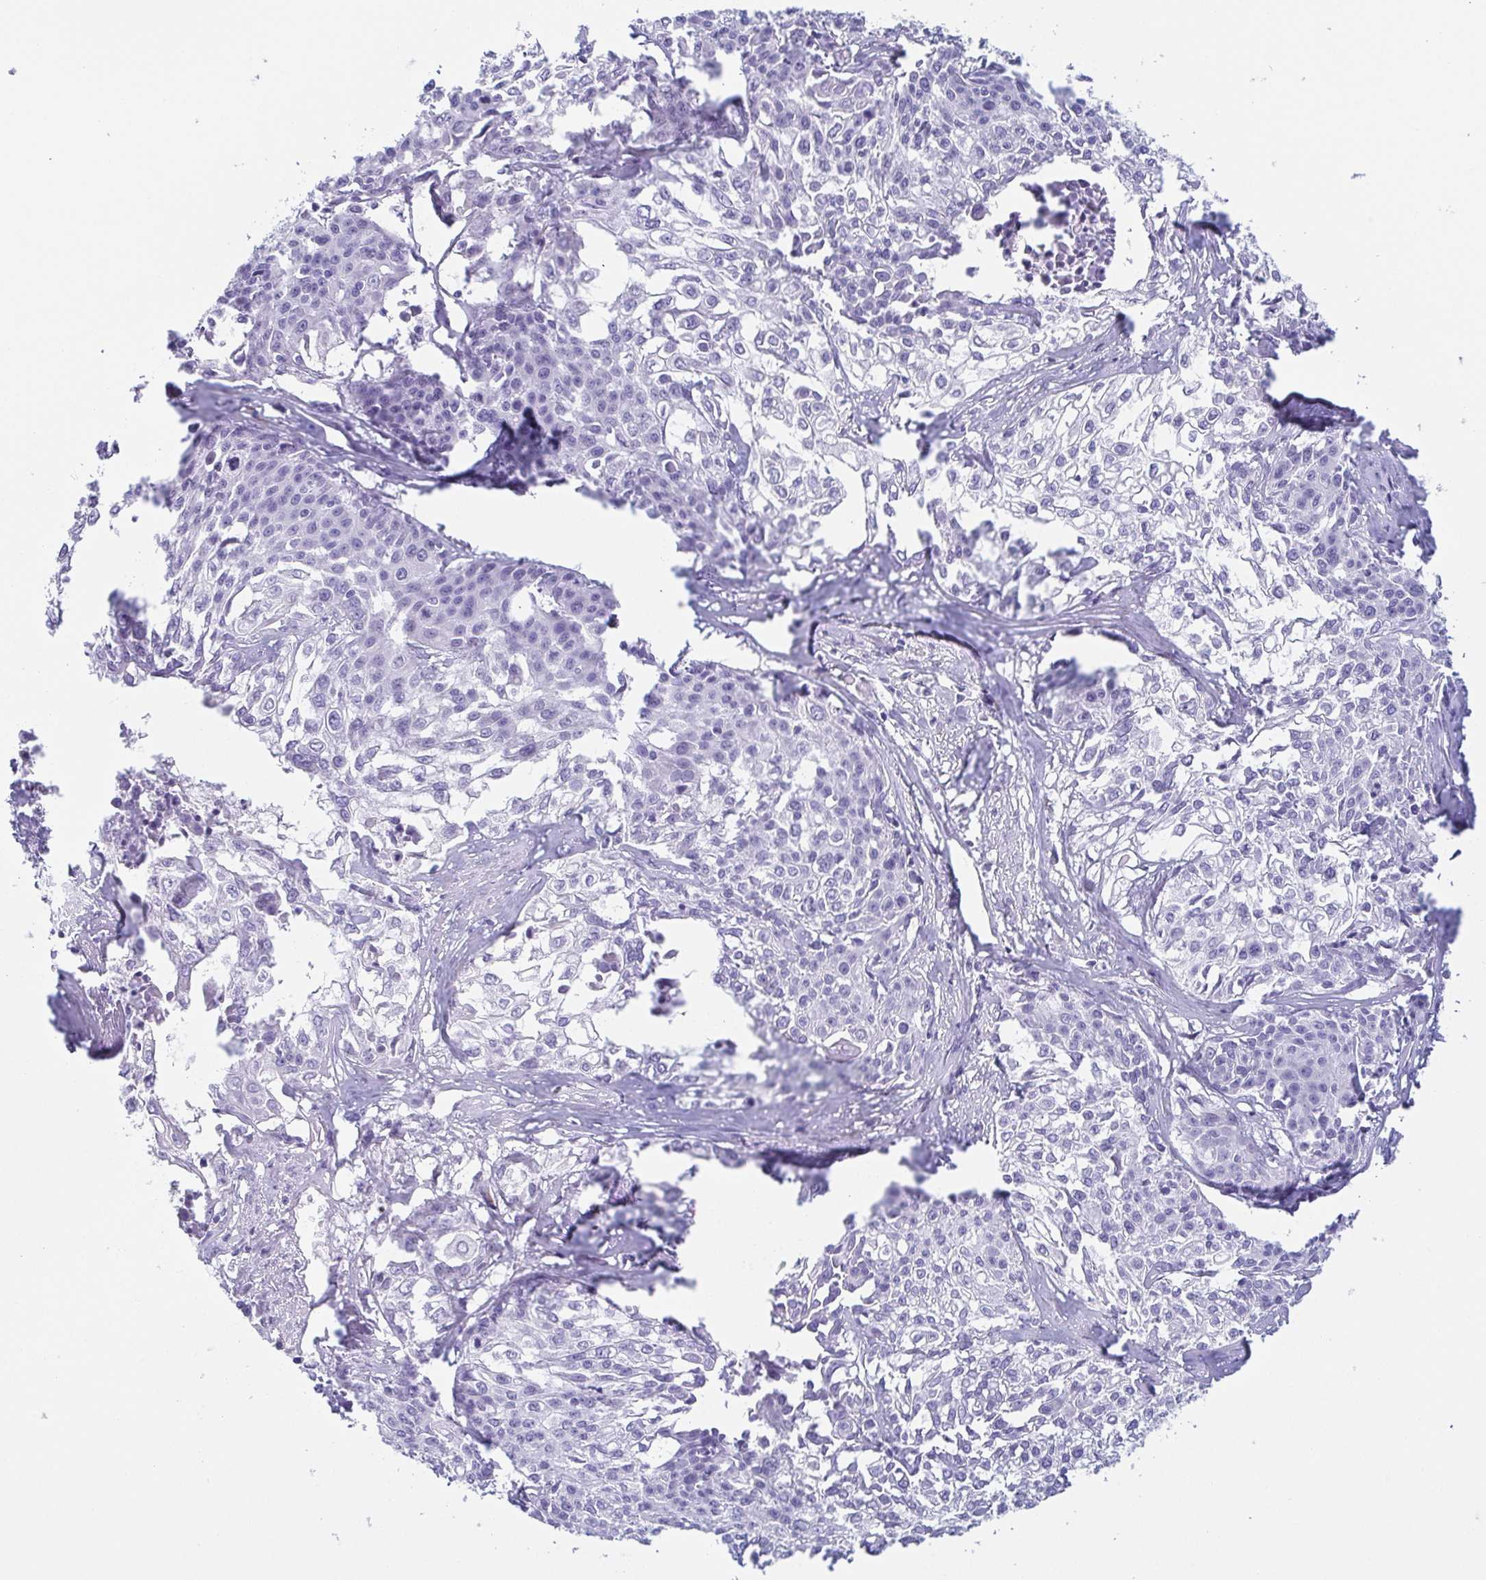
{"staining": {"intensity": "negative", "quantity": "none", "location": "none"}, "tissue": "cervical cancer", "cell_type": "Tumor cells", "image_type": "cancer", "snomed": [{"axis": "morphology", "description": "Squamous cell carcinoma, NOS"}, {"axis": "topography", "description": "Cervix"}], "caption": "Cervical cancer (squamous cell carcinoma) was stained to show a protein in brown. There is no significant positivity in tumor cells. (DAB immunohistochemistry, high magnification).", "gene": "LDLRAD1", "patient": {"sex": "female", "age": 39}}